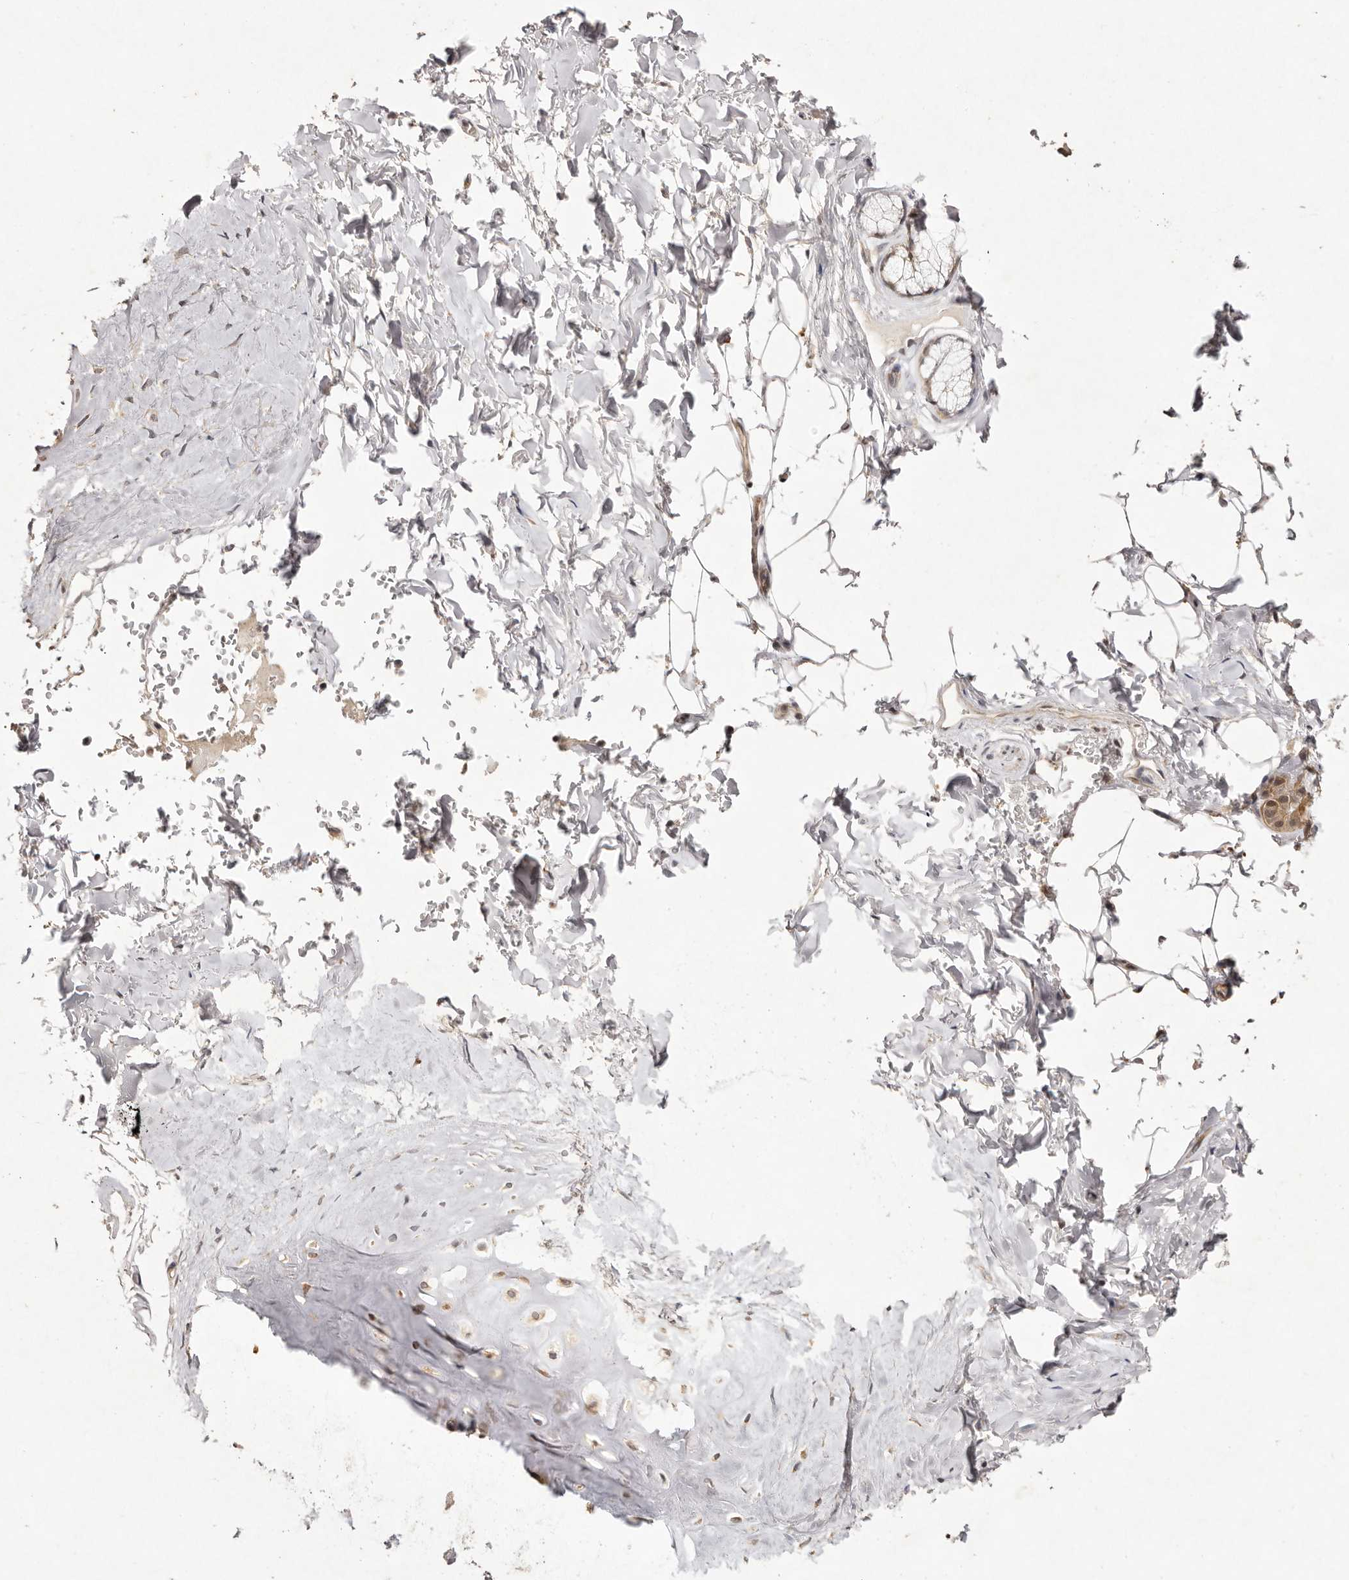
{"staining": {"intensity": "moderate", "quantity": ">75%", "location": "cytoplasmic/membranous"}, "tissue": "adipose tissue", "cell_type": "Adipocytes", "image_type": "normal", "snomed": [{"axis": "morphology", "description": "Normal tissue, NOS"}, {"axis": "topography", "description": "Cartilage tissue"}], "caption": "Immunohistochemical staining of normal human adipose tissue exhibits medium levels of moderate cytoplasmic/membranous positivity in approximately >75% of adipocytes. The staining was performed using DAB, with brown indicating positive protein expression. Nuclei are stained blue with hematoxylin.", "gene": "BUD31", "patient": {"sex": "female", "age": 63}}